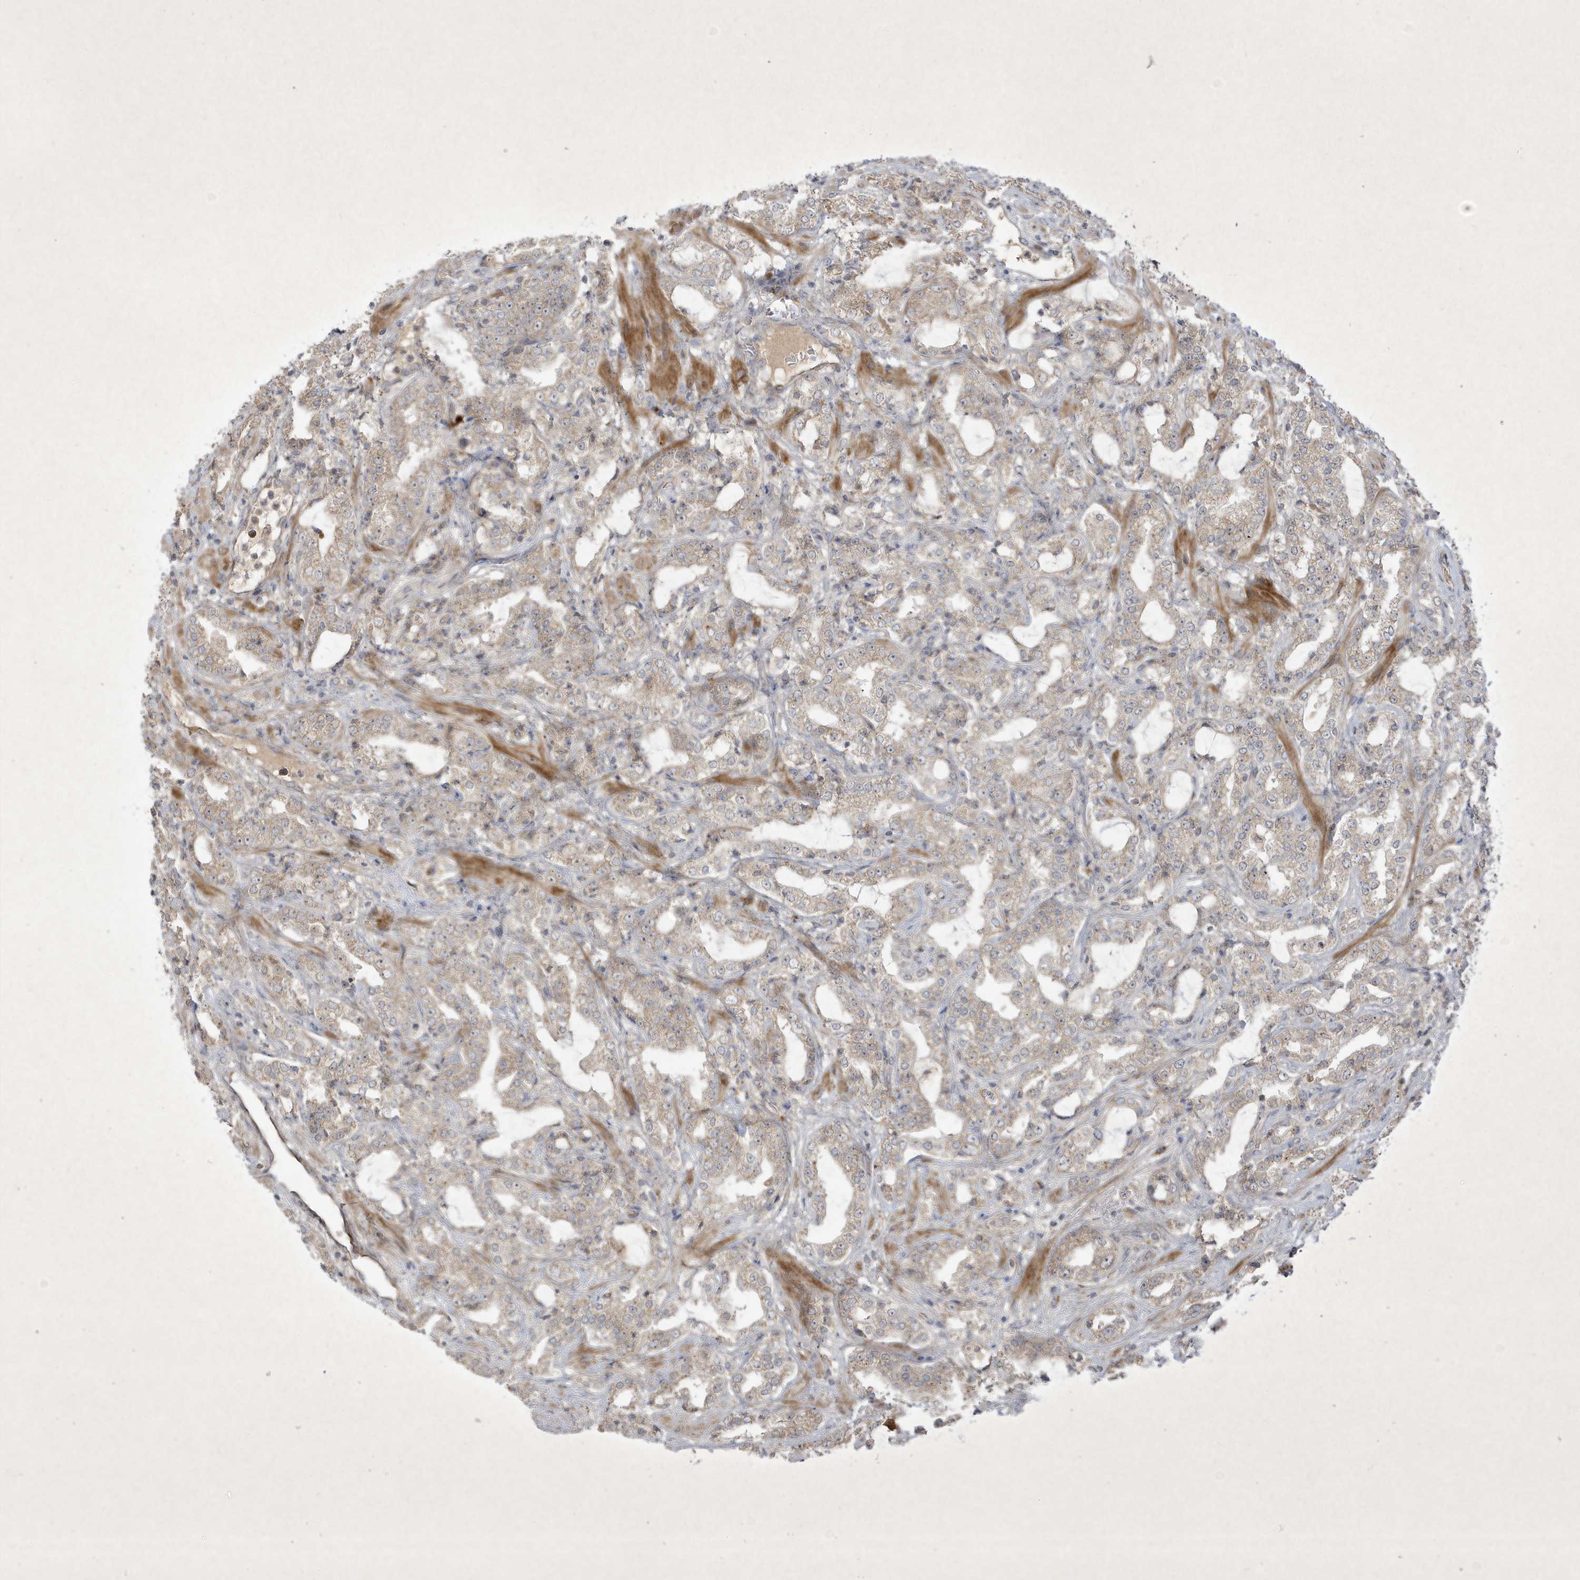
{"staining": {"intensity": "weak", "quantity": "25%-75%", "location": "cytoplasmic/membranous"}, "tissue": "prostate cancer", "cell_type": "Tumor cells", "image_type": "cancer", "snomed": [{"axis": "morphology", "description": "Adenocarcinoma, High grade"}, {"axis": "topography", "description": "Prostate"}], "caption": "IHC image of neoplastic tissue: human prostate adenocarcinoma (high-grade) stained using IHC displays low levels of weak protein expression localized specifically in the cytoplasmic/membranous of tumor cells, appearing as a cytoplasmic/membranous brown color.", "gene": "FAM83C", "patient": {"sex": "male", "age": 64}}